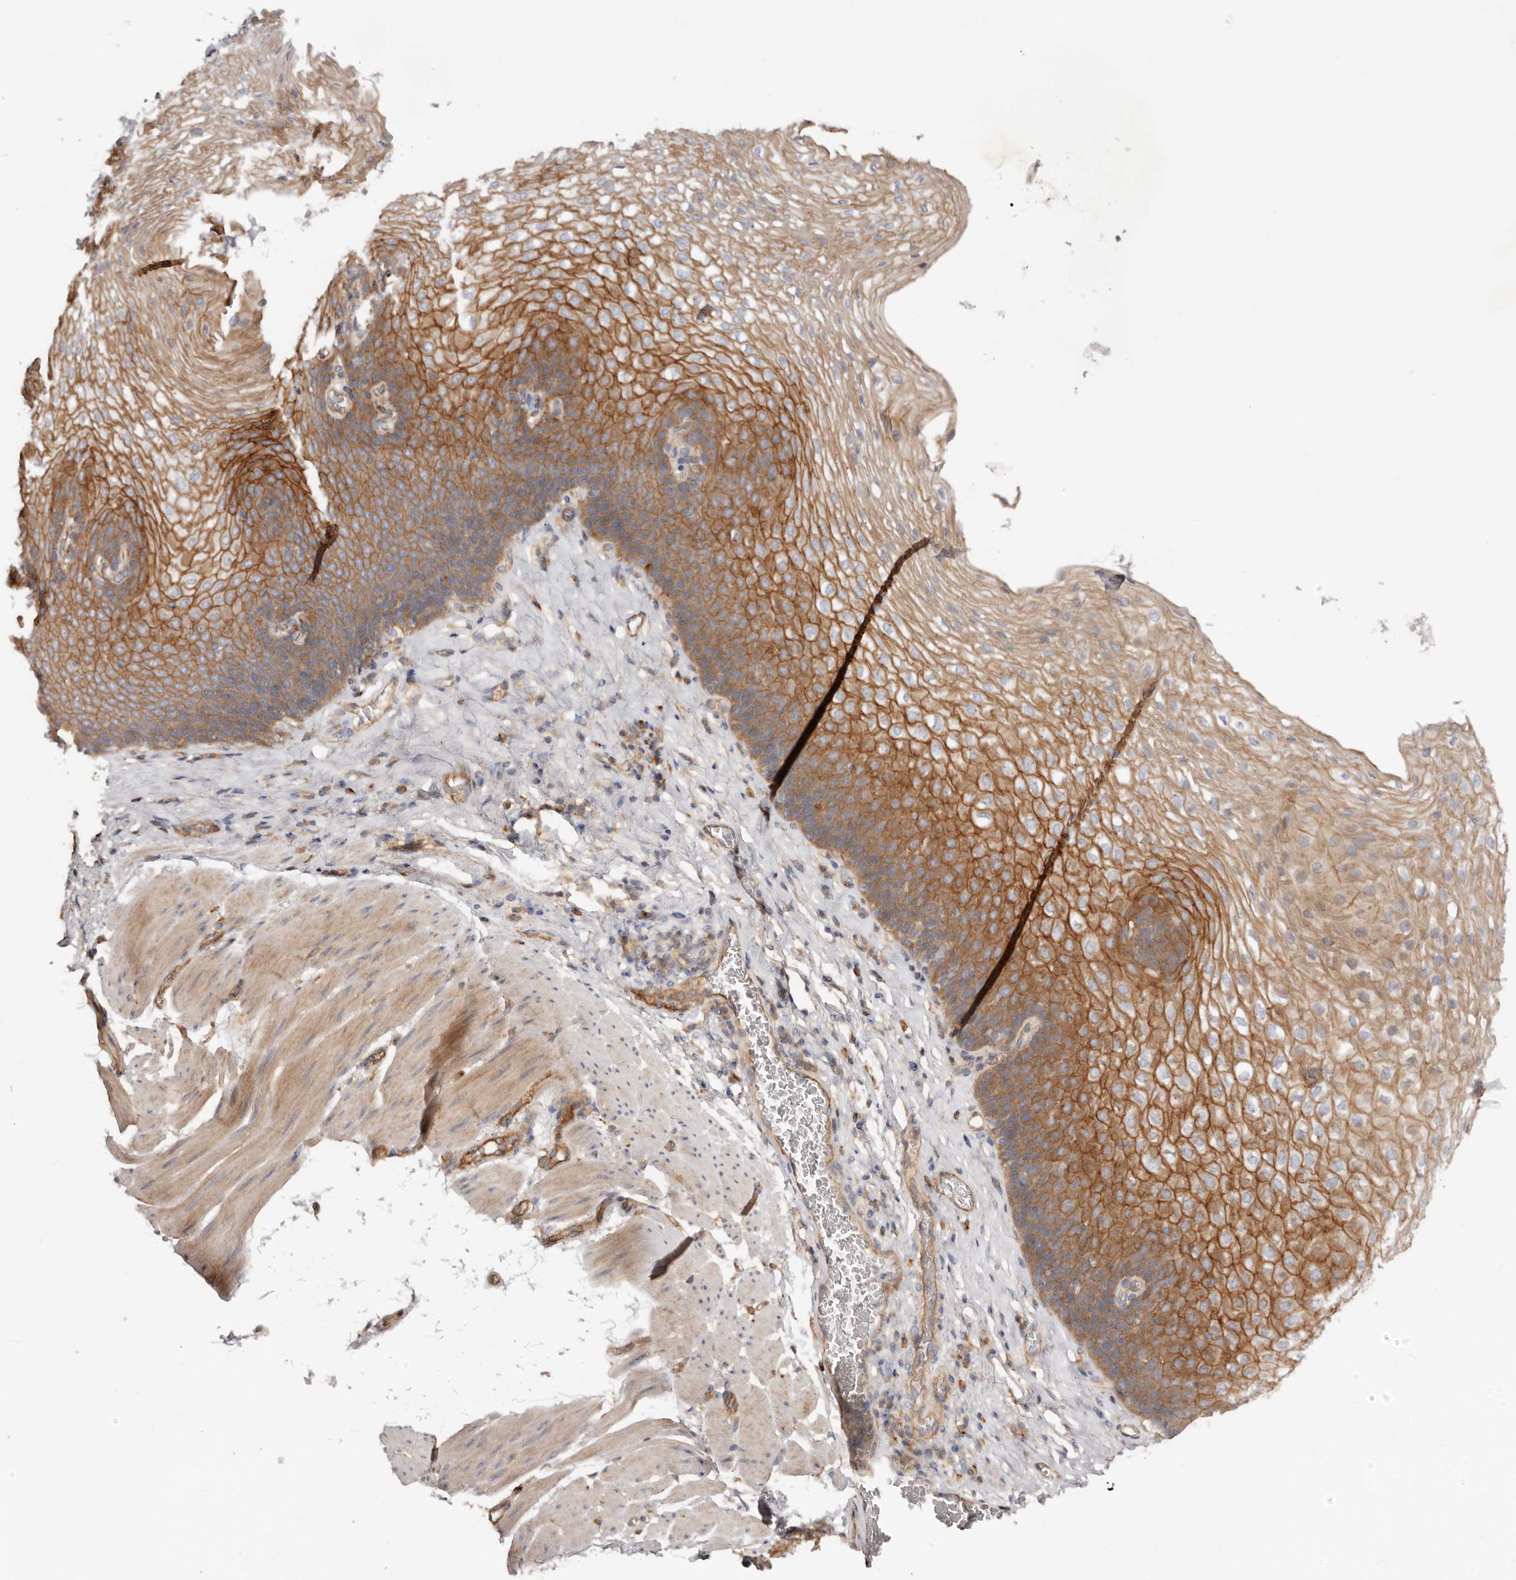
{"staining": {"intensity": "strong", "quantity": "25%-75%", "location": "cytoplasmic/membranous"}, "tissue": "esophagus", "cell_type": "Squamous epithelial cells", "image_type": "normal", "snomed": [{"axis": "morphology", "description": "Normal tissue, NOS"}, {"axis": "topography", "description": "Esophagus"}], "caption": "A high-resolution photomicrograph shows IHC staining of unremarkable esophagus, which exhibits strong cytoplasmic/membranous staining in approximately 25%-75% of squamous epithelial cells. (Stains: DAB in brown, nuclei in blue, Microscopy: brightfield microscopy at high magnification).", "gene": "DMRT2", "patient": {"sex": "female", "age": 66}}